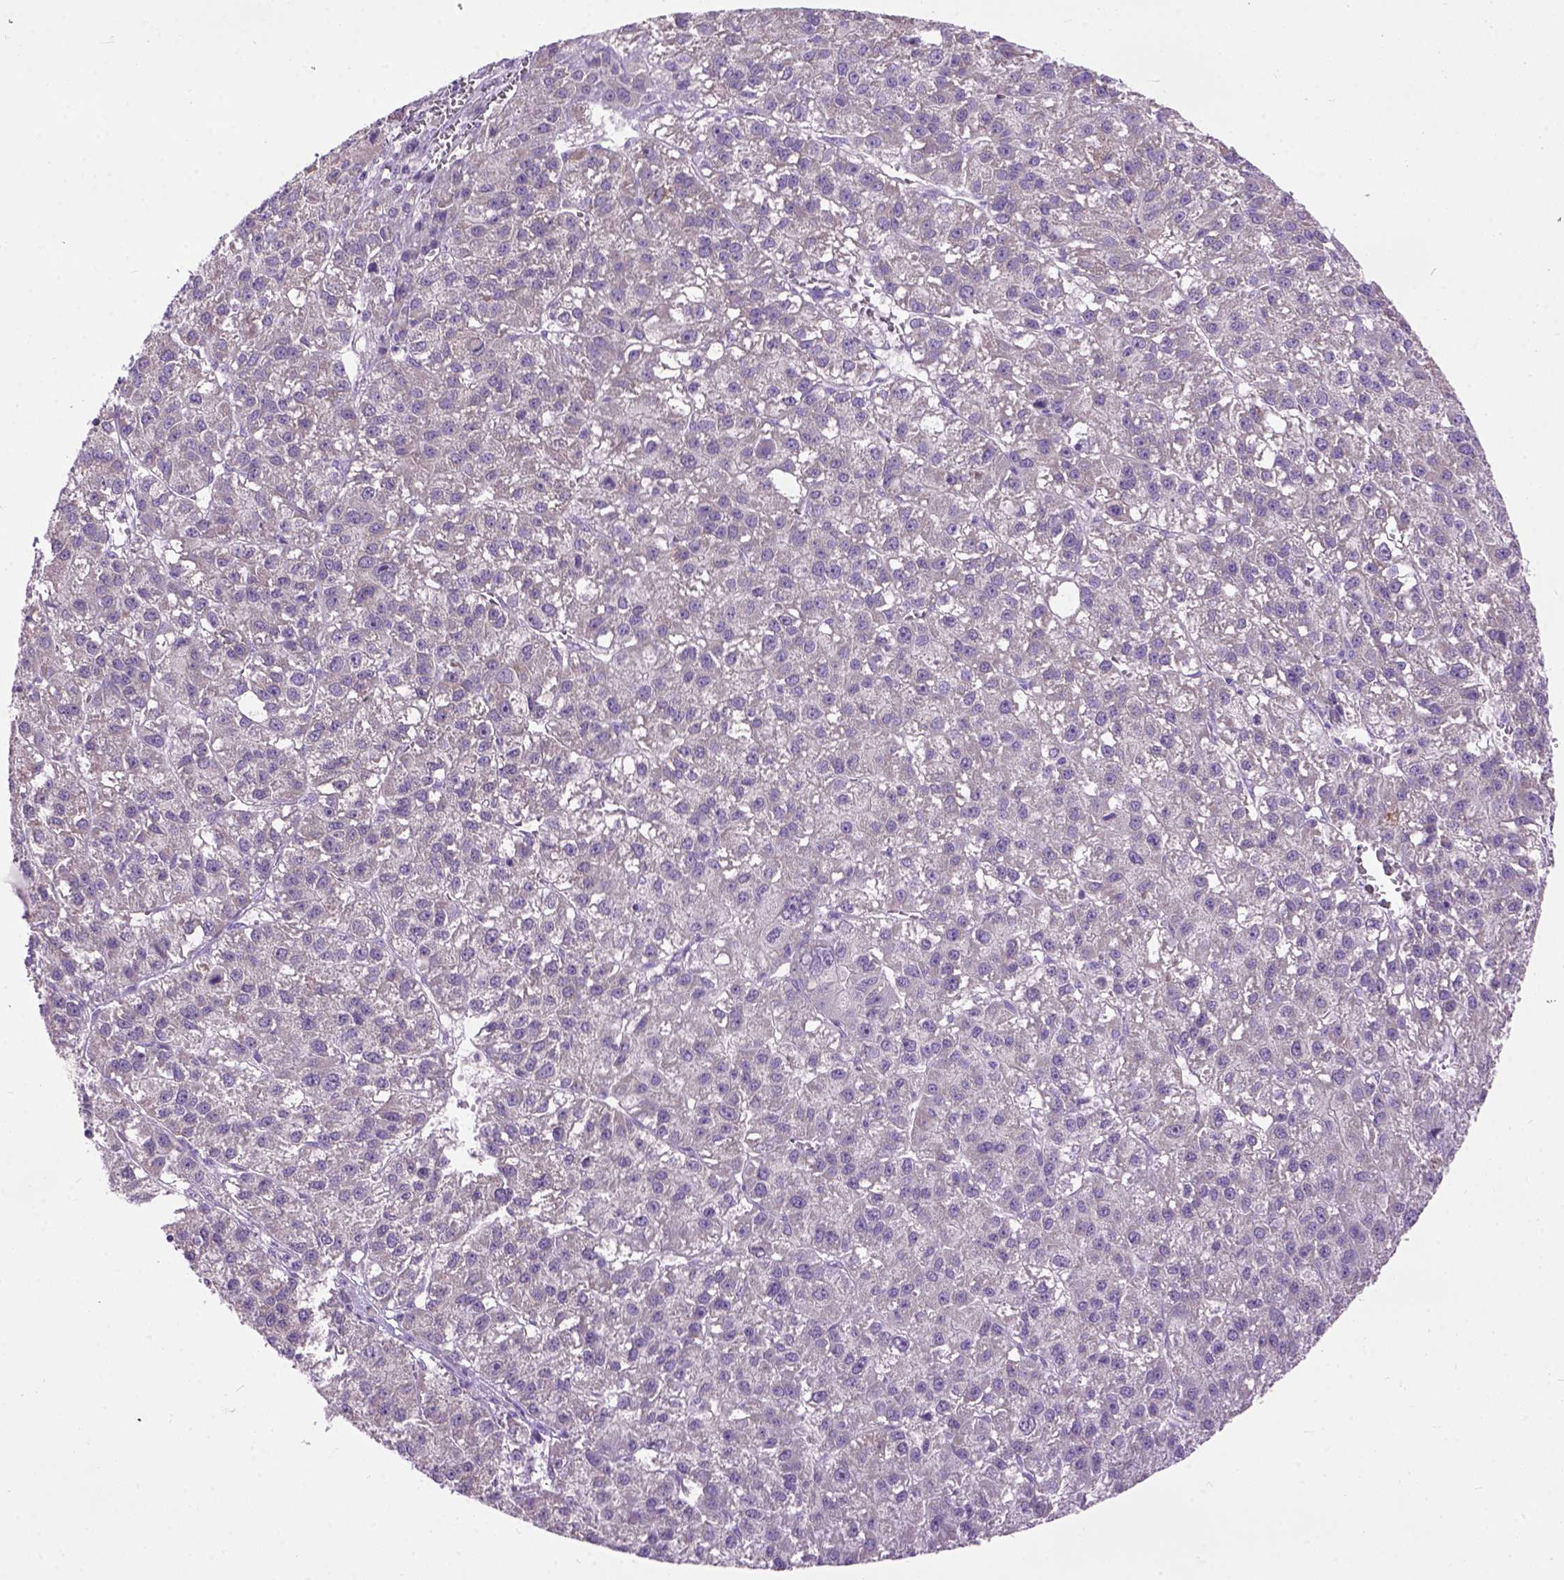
{"staining": {"intensity": "negative", "quantity": "none", "location": "none"}, "tissue": "liver cancer", "cell_type": "Tumor cells", "image_type": "cancer", "snomed": [{"axis": "morphology", "description": "Carcinoma, Hepatocellular, NOS"}, {"axis": "topography", "description": "Liver"}], "caption": "DAB immunohistochemical staining of liver hepatocellular carcinoma shows no significant expression in tumor cells.", "gene": "MAPT", "patient": {"sex": "female", "age": 70}}